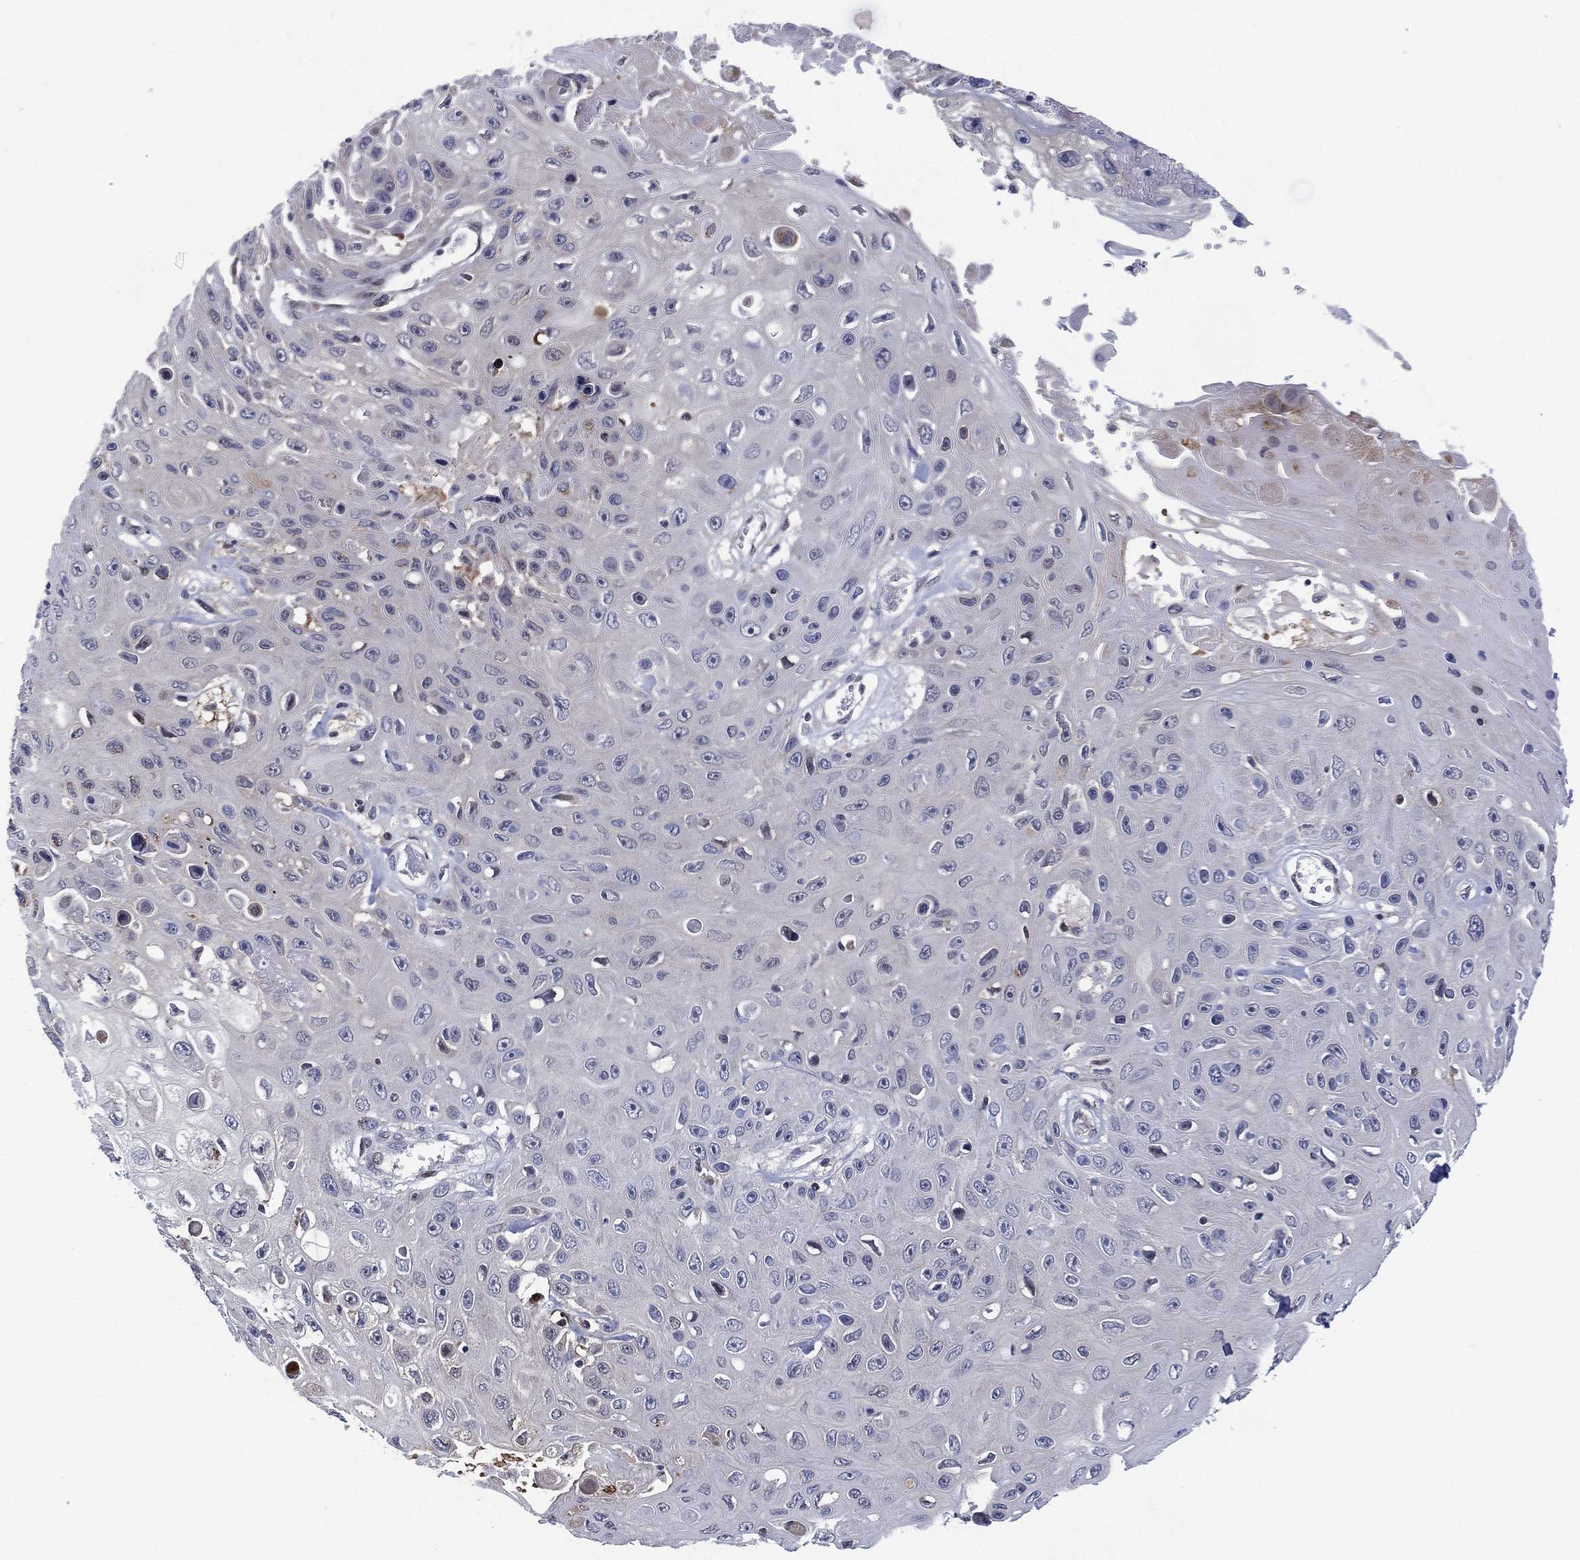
{"staining": {"intensity": "negative", "quantity": "none", "location": "none"}, "tissue": "skin cancer", "cell_type": "Tumor cells", "image_type": "cancer", "snomed": [{"axis": "morphology", "description": "Squamous cell carcinoma, NOS"}, {"axis": "topography", "description": "Skin"}], "caption": "This photomicrograph is of squamous cell carcinoma (skin) stained with immunohistochemistry to label a protein in brown with the nuclei are counter-stained blue. There is no positivity in tumor cells. Nuclei are stained in blue.", "gene": "SLC4A4", "patient": {"sex": "male", "age": 82}}